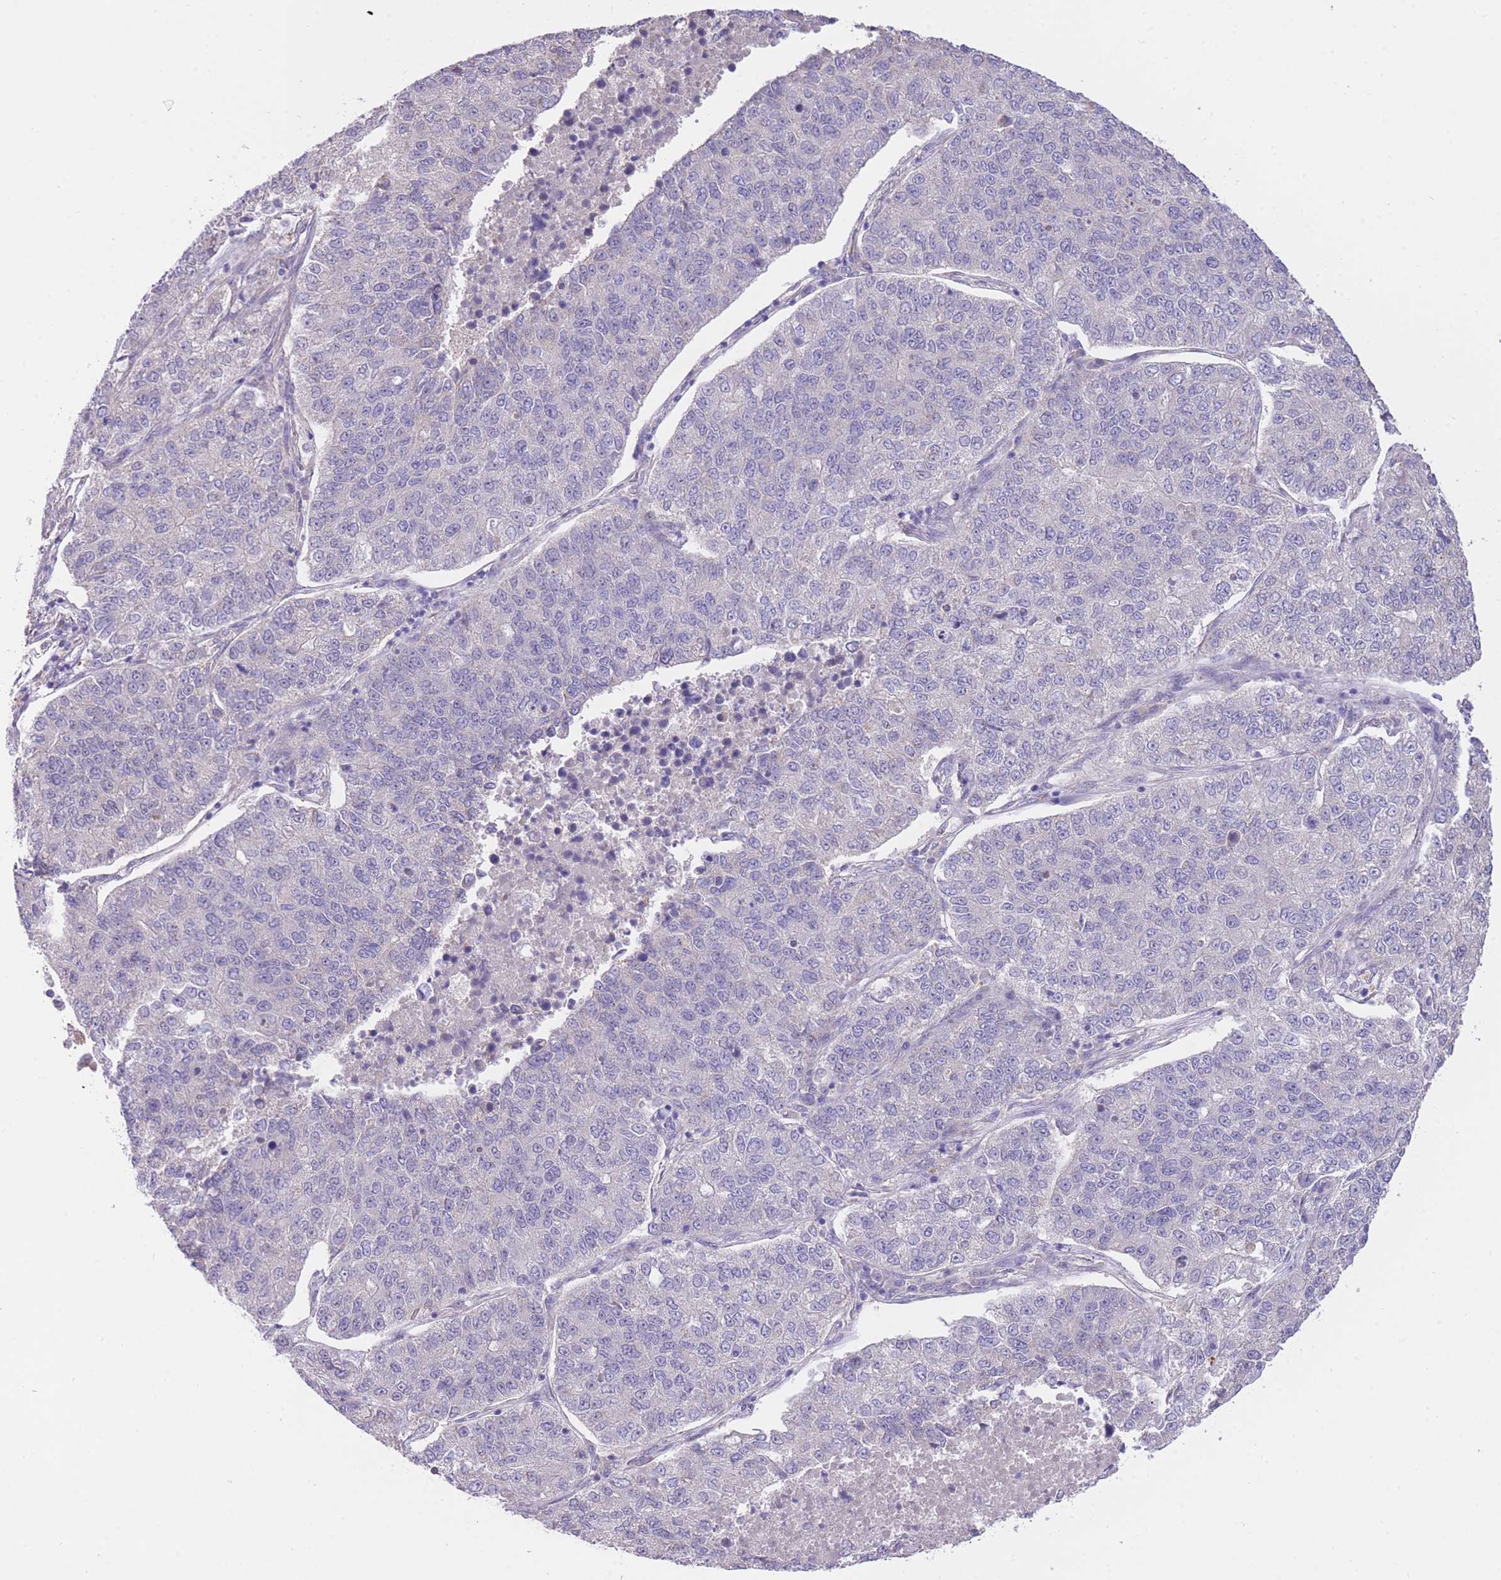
{"staining": {"intensity": "negative", "quantity": "none", "location": "none"}, "tissue": "lung cancer", "cell_type": "Tumor cells", "image_type": "cancer", "snomed": [{"axis": "morphology", "description": "Adenocarcinoma, NOS"}, {"axis": "topography", "description": "Lung"}], "caption": "IHC of lung cancer exhibits no staining in tumor cells. The staining is performed using DAB brown chromogen with nuclei counter-stained in using hematoxylin.", "gene": "PGM1", "patient": {"sex": "male", "age": 49}}